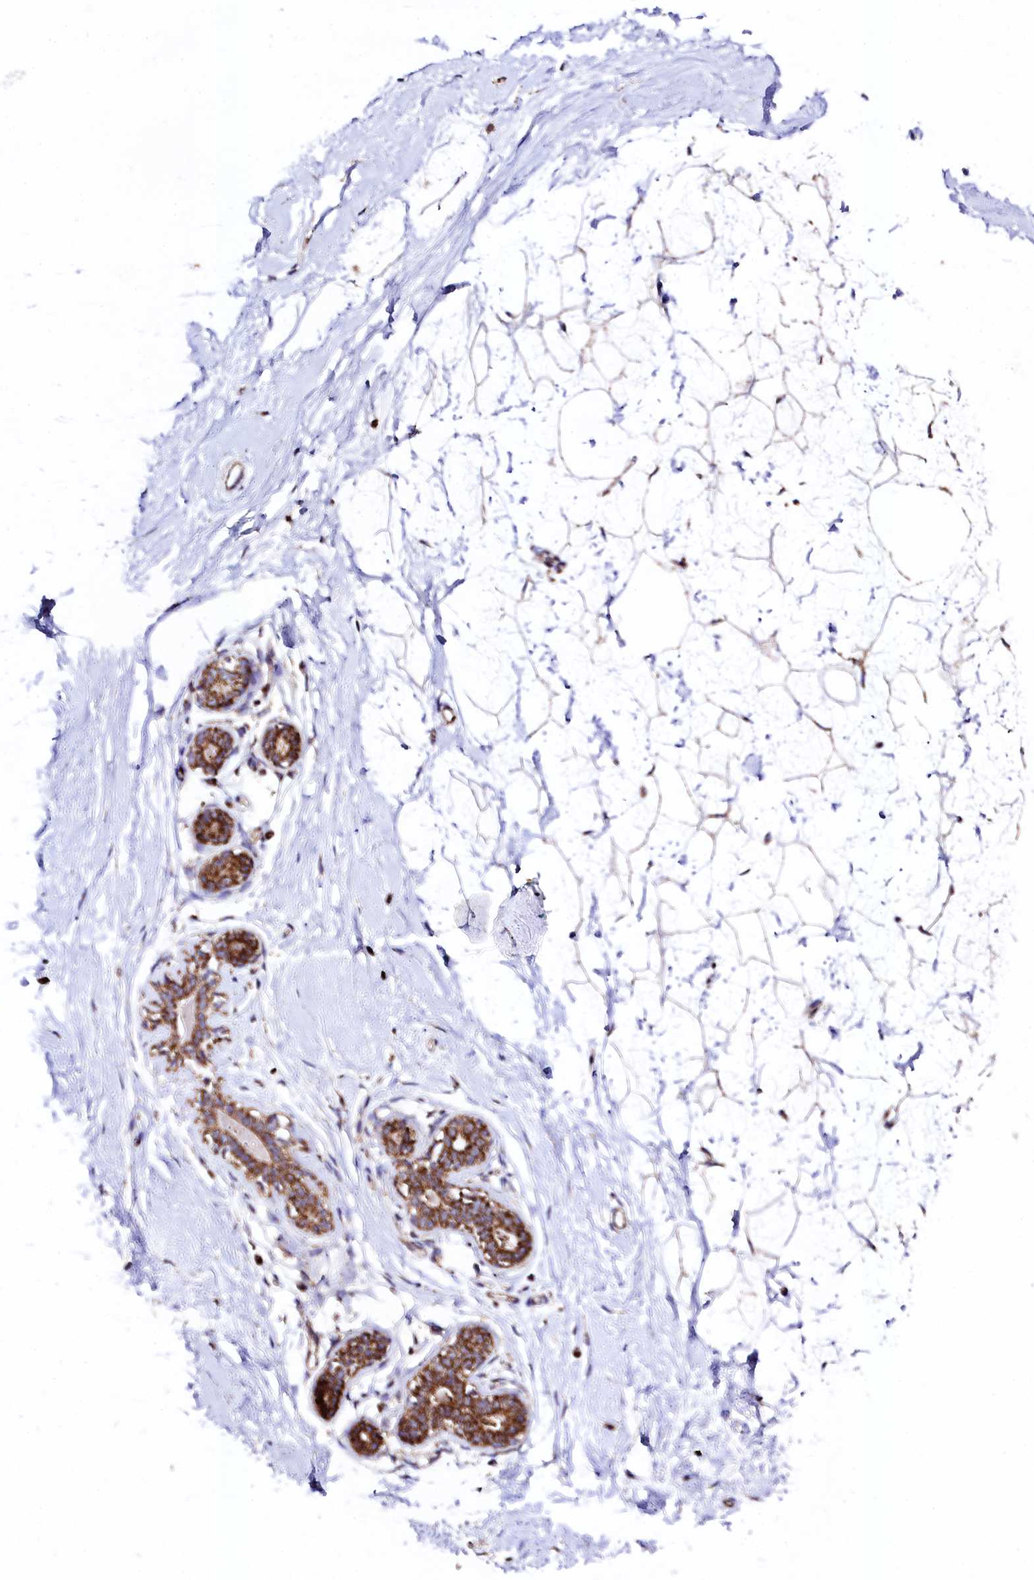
{"staining": {"intensity": "weak", "quantity": "25%-75%", "location": "cytoplasmic/membranous"}, "tissue": "breast", "cell_type": "Adipocytes", "image_type": "normal", "snomed": [{"axis": "morphology", "description": "Normal tissue, NOS"}, {"axis": "morphology", "description": "Adenoma, NOS"}, {"axis": "topography", "description": "Breast"}], "caption": "Protein staining reveals weak cytoplasmic/membranous staining in approximately 25%-75% of adipocytes in normal breast.", "gene": "CLYBL", "patient": {"sex": "female", "age": 23}}